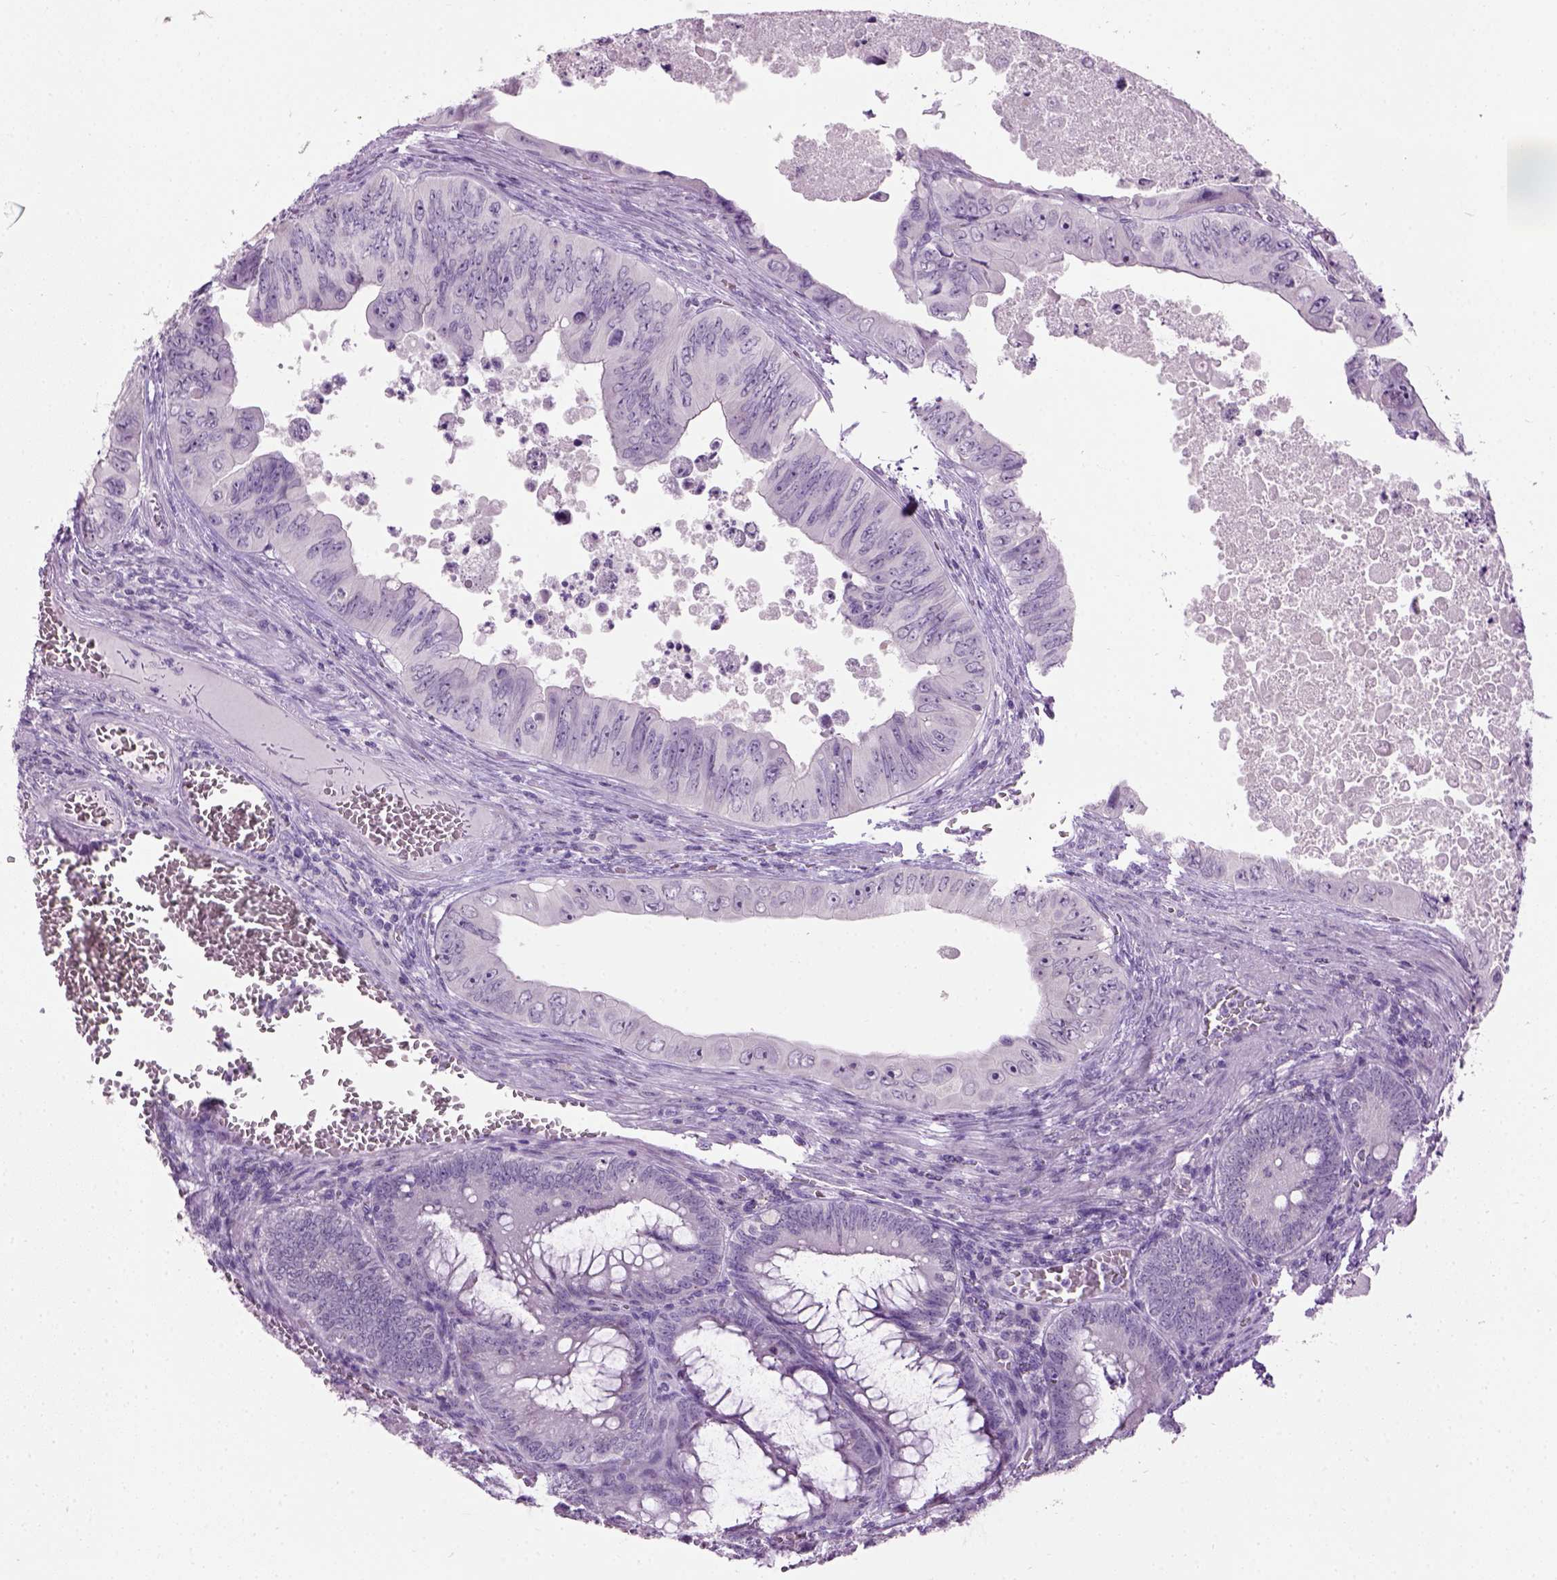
{"staining": {"intensity": "negative", "quantity": "none", "location": "none"}, "tissue": "colorectal cancer", "cell_type": "Tumor cells", "image_type": "cancer", "snomed": [{"axis": "morphology", "description": "Adenocarcinoma, NOS"}, {"axis": "topography", "description": "Colon"}], "caption": "The IHC photomicrograph has no significant expression in tumor cells of colorectal cancer (adenocarcinoma) tissue.", "gene": "GABRB2", "patient": {"sex": "female", "age": 84}}